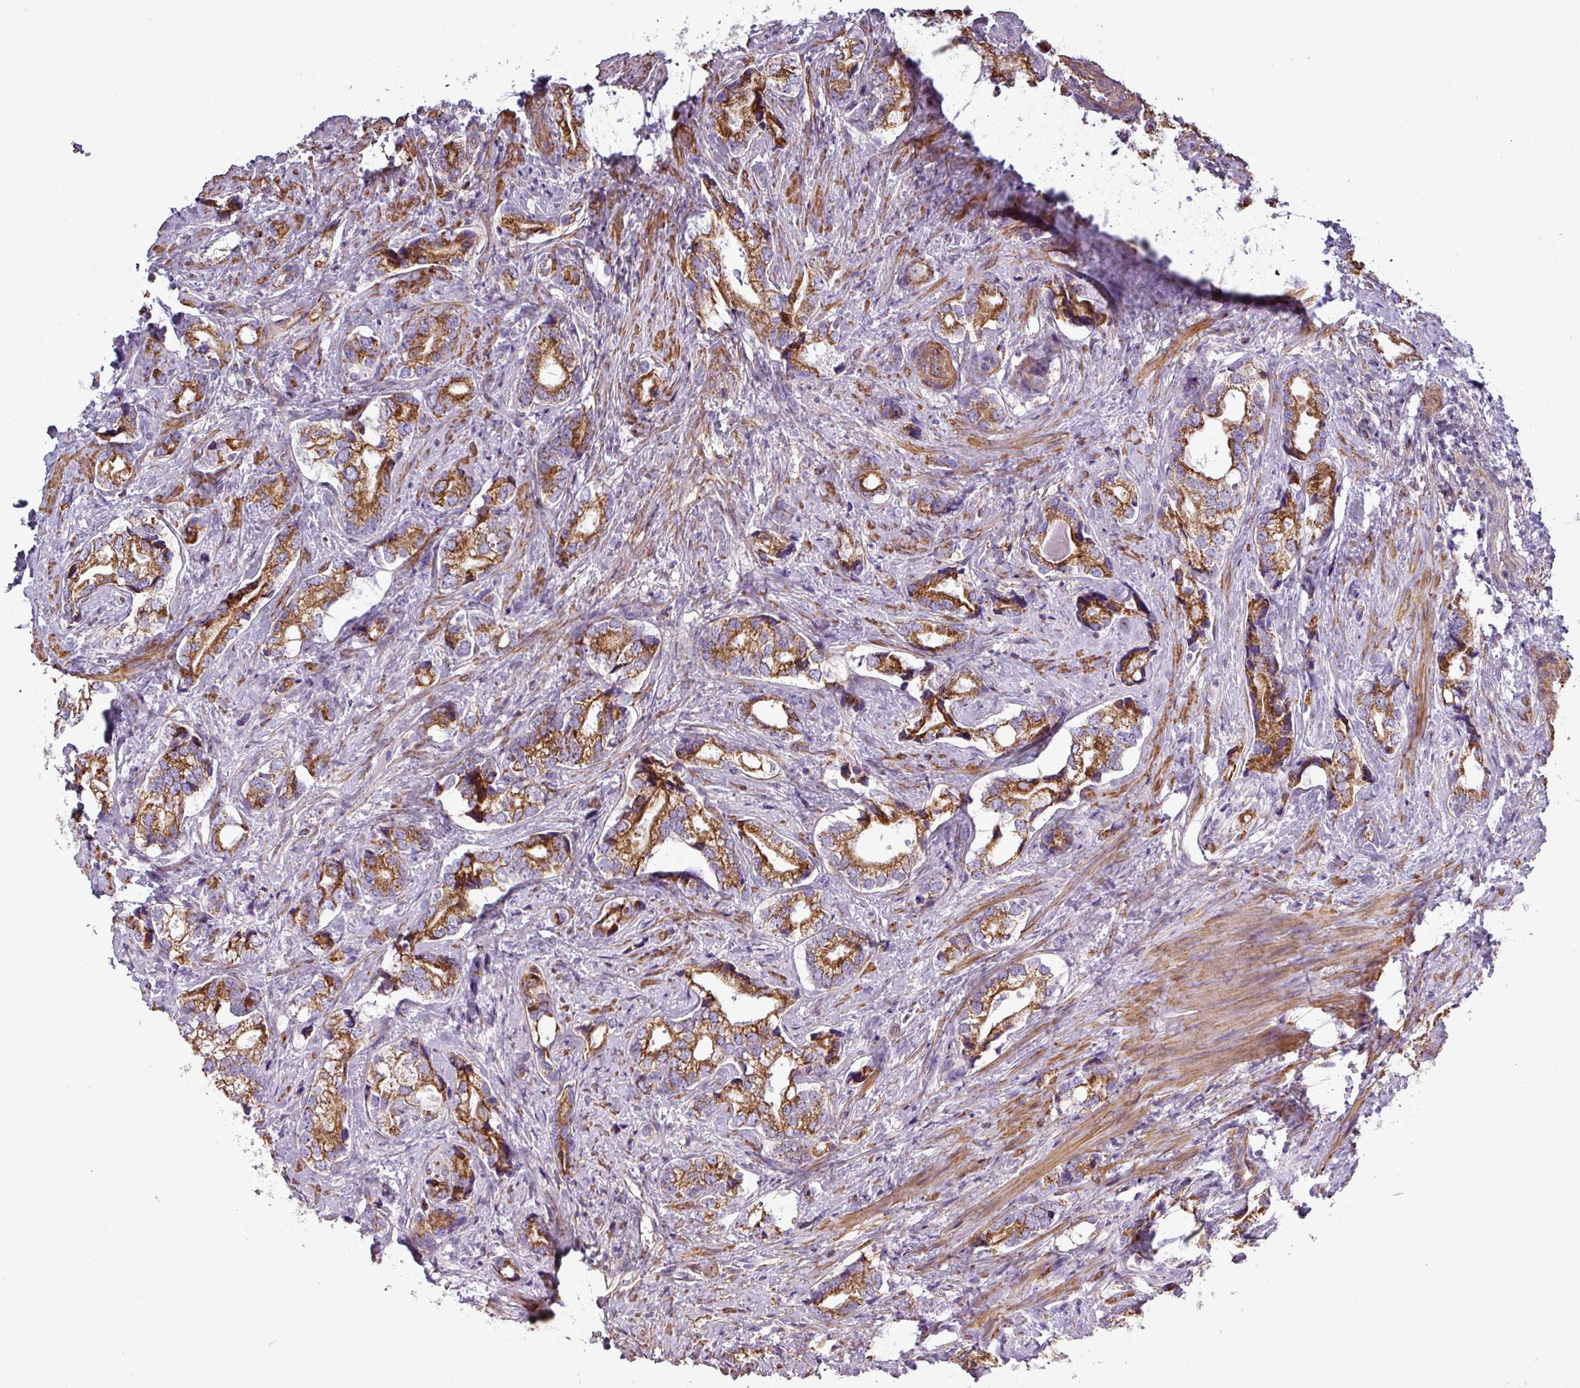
{"staining": {"intensity": "strong", "quantity": ">75%", "location": "cytoplasmic/membranous"}, "tissue": "prostate cancer", "cell_type": "Tumor cells", "image_type": "cancer", "snomed": [{"axis": "morphology", "description": "Adenocarcinoma, High grade"}, {"axis": "topography", "description": "Prostate"}], "caption": "Human adenocarcinoma (high-grade) (prostate) stained for a protein (brown) exhibits strong cytoplasmic/membranous positive positivity in about >75% of tumor cells.", "gene": "BTN2A2", "patient": {"sex": "male", "age": 75}}